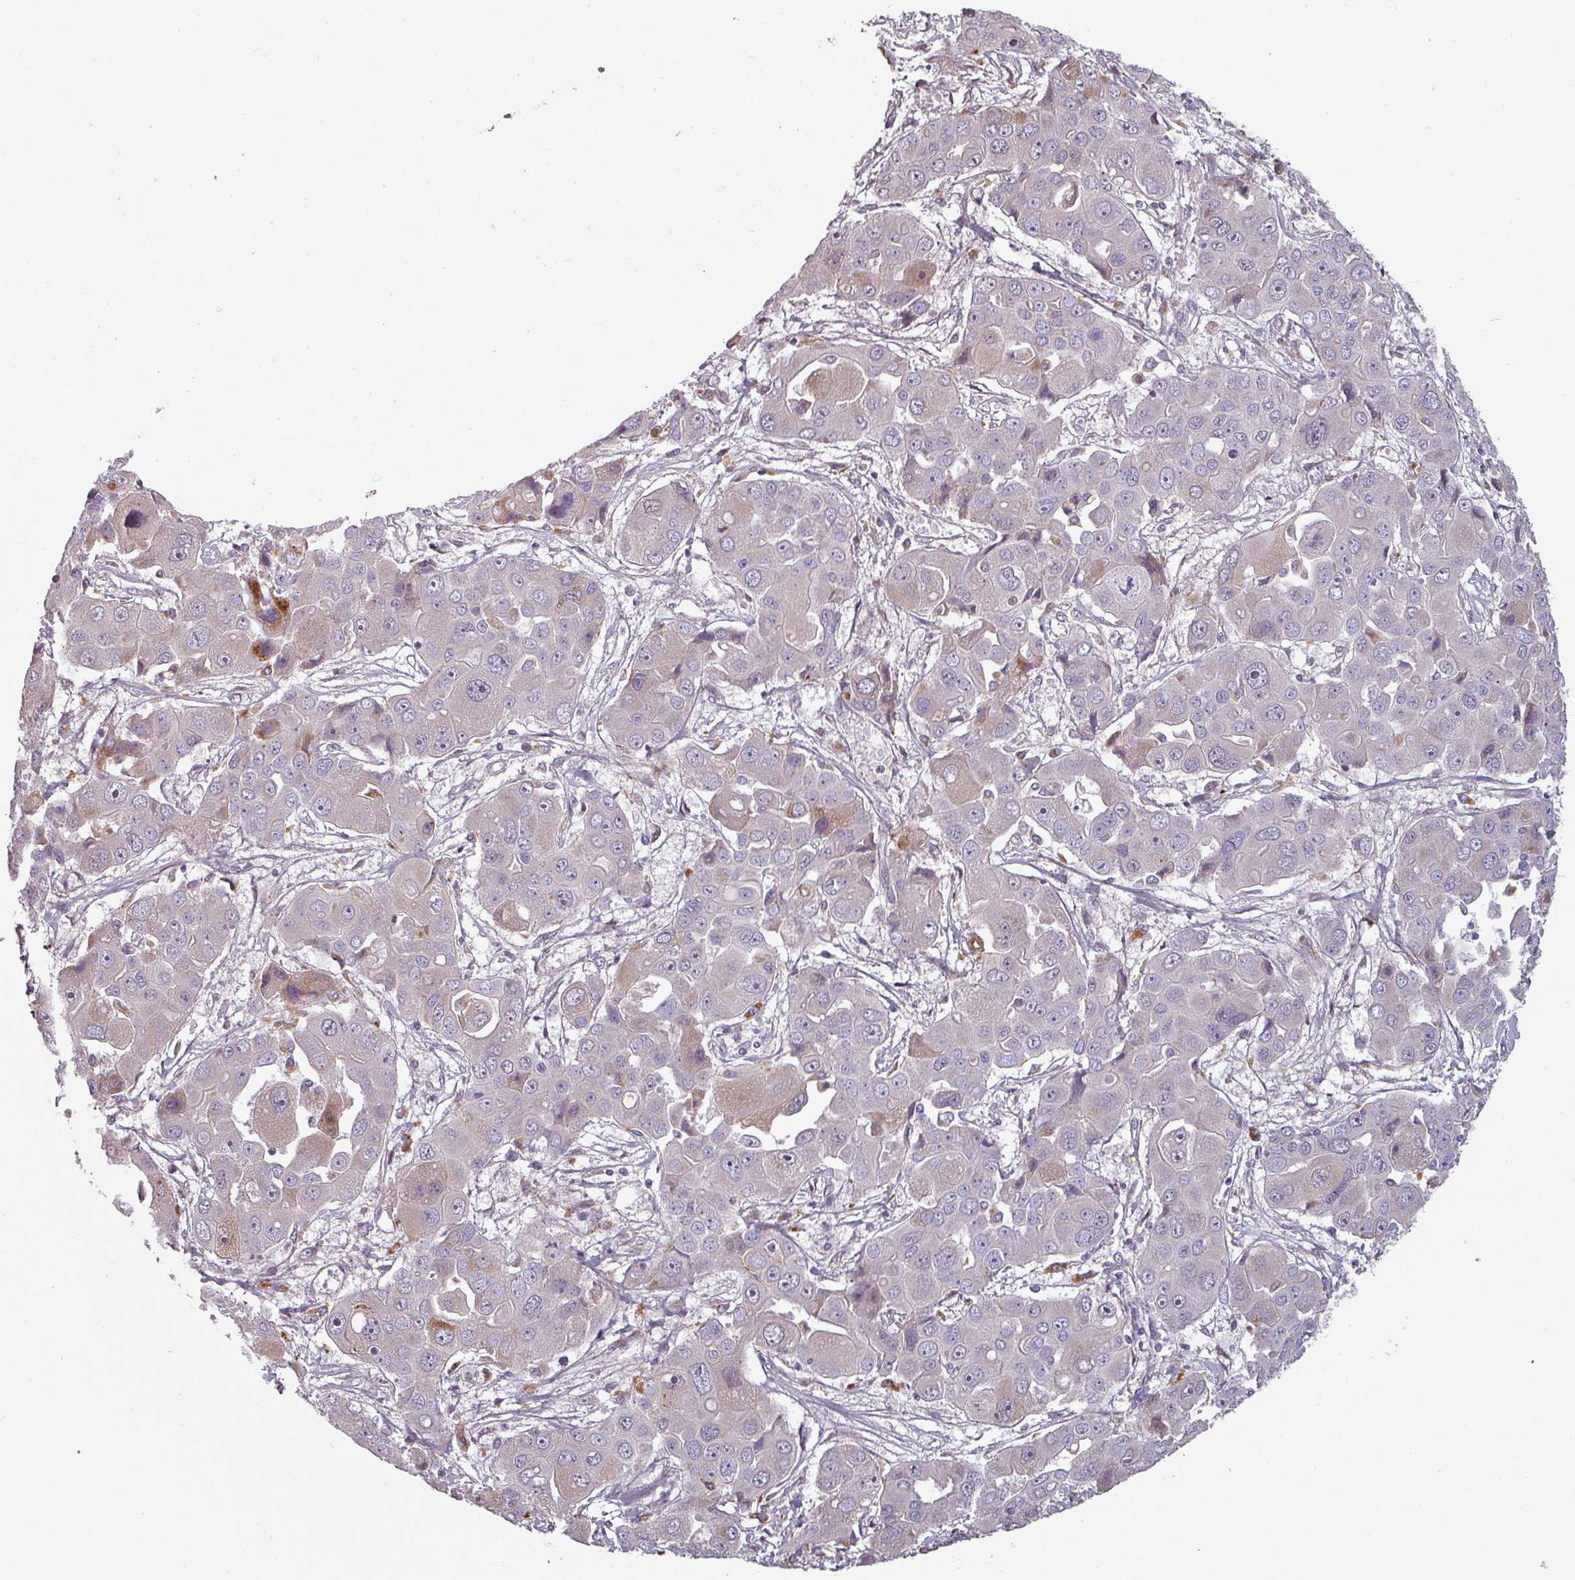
{"staining": {"intensity": "moderate", "quantity": "25%-75%", "location": "cytoplasmic/membranous"}, "tissue": "liver cancer", "cell_type": "Tumor cells", "image_type": "cancer", "snomed": [{"axis": "morphology", "description": "Cholangiocarcinoma"}, {"axis": "topography", "description": "Liver"}], "caption": "This photomicrograph reveals immunohistochemistry (IHC) staining of liver cholangiocarcinoma, with medium moderate cytoplasmic/membranous positivity in approximately 25%-75% of tumor cells.", "gene": "CYB5RL", "patient": {"sex": "male", "age": 67}}